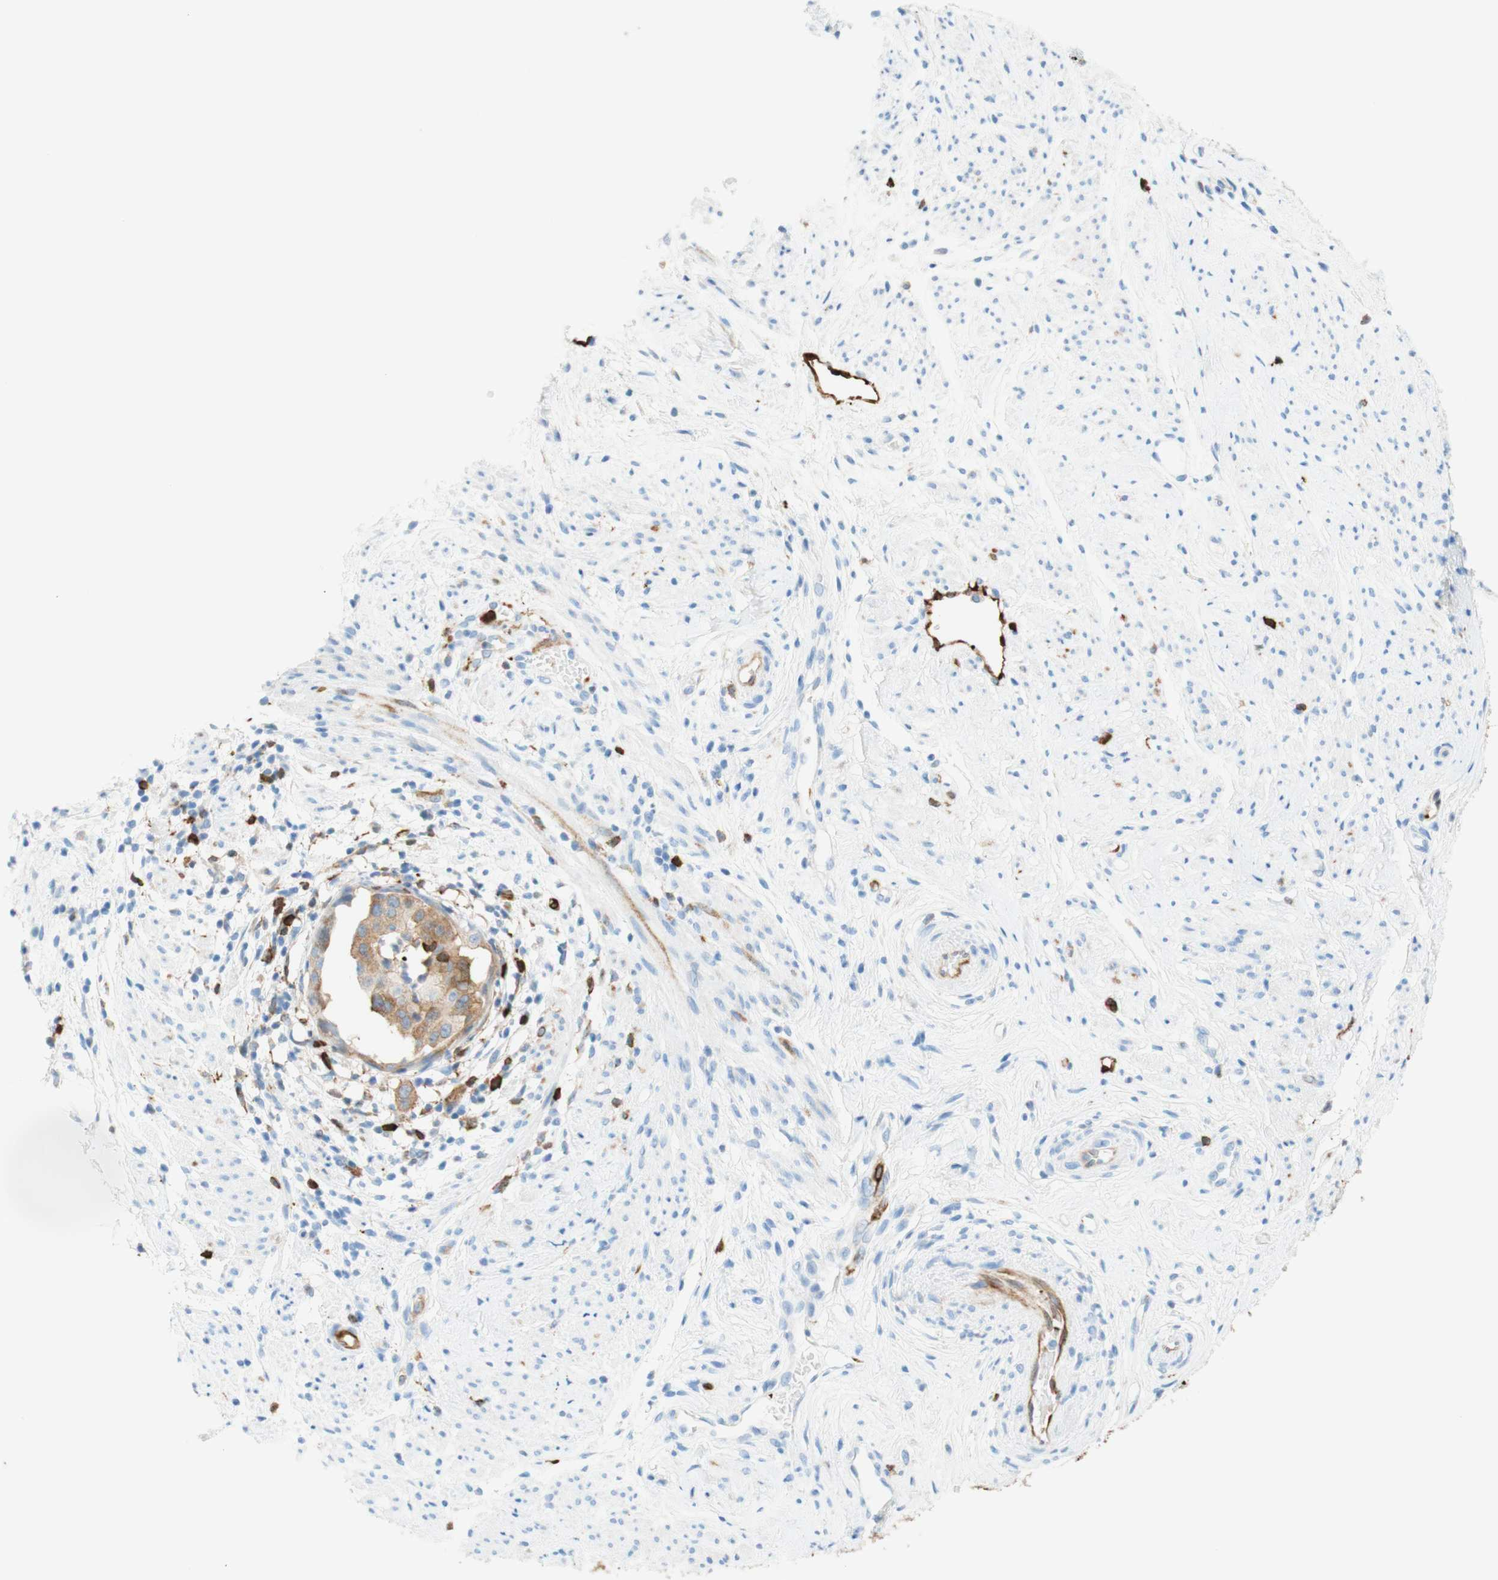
{"staining": {"intensity": "weak", "quantity": ">75%", "location": "cytoplasmic/membranous"}, "tissue": "endometrial cancer", "cell_type": "Tumor cells", "image_type": "cancer", "snomed": [{"axis": "morphology", "description": "Adenocarcinoma, NOS"}, {"axis": "topography", "description": "Endometrium"}], "caption": "An image showing weak cytoplasmic/membranous expression in about >75% of tumor cells in endometrial cancer (adenocarcinoma), as visualized by brown immunohistochemical staining.", "gene": "STMN1", "patient": {"sex": "female", "age": 85}}